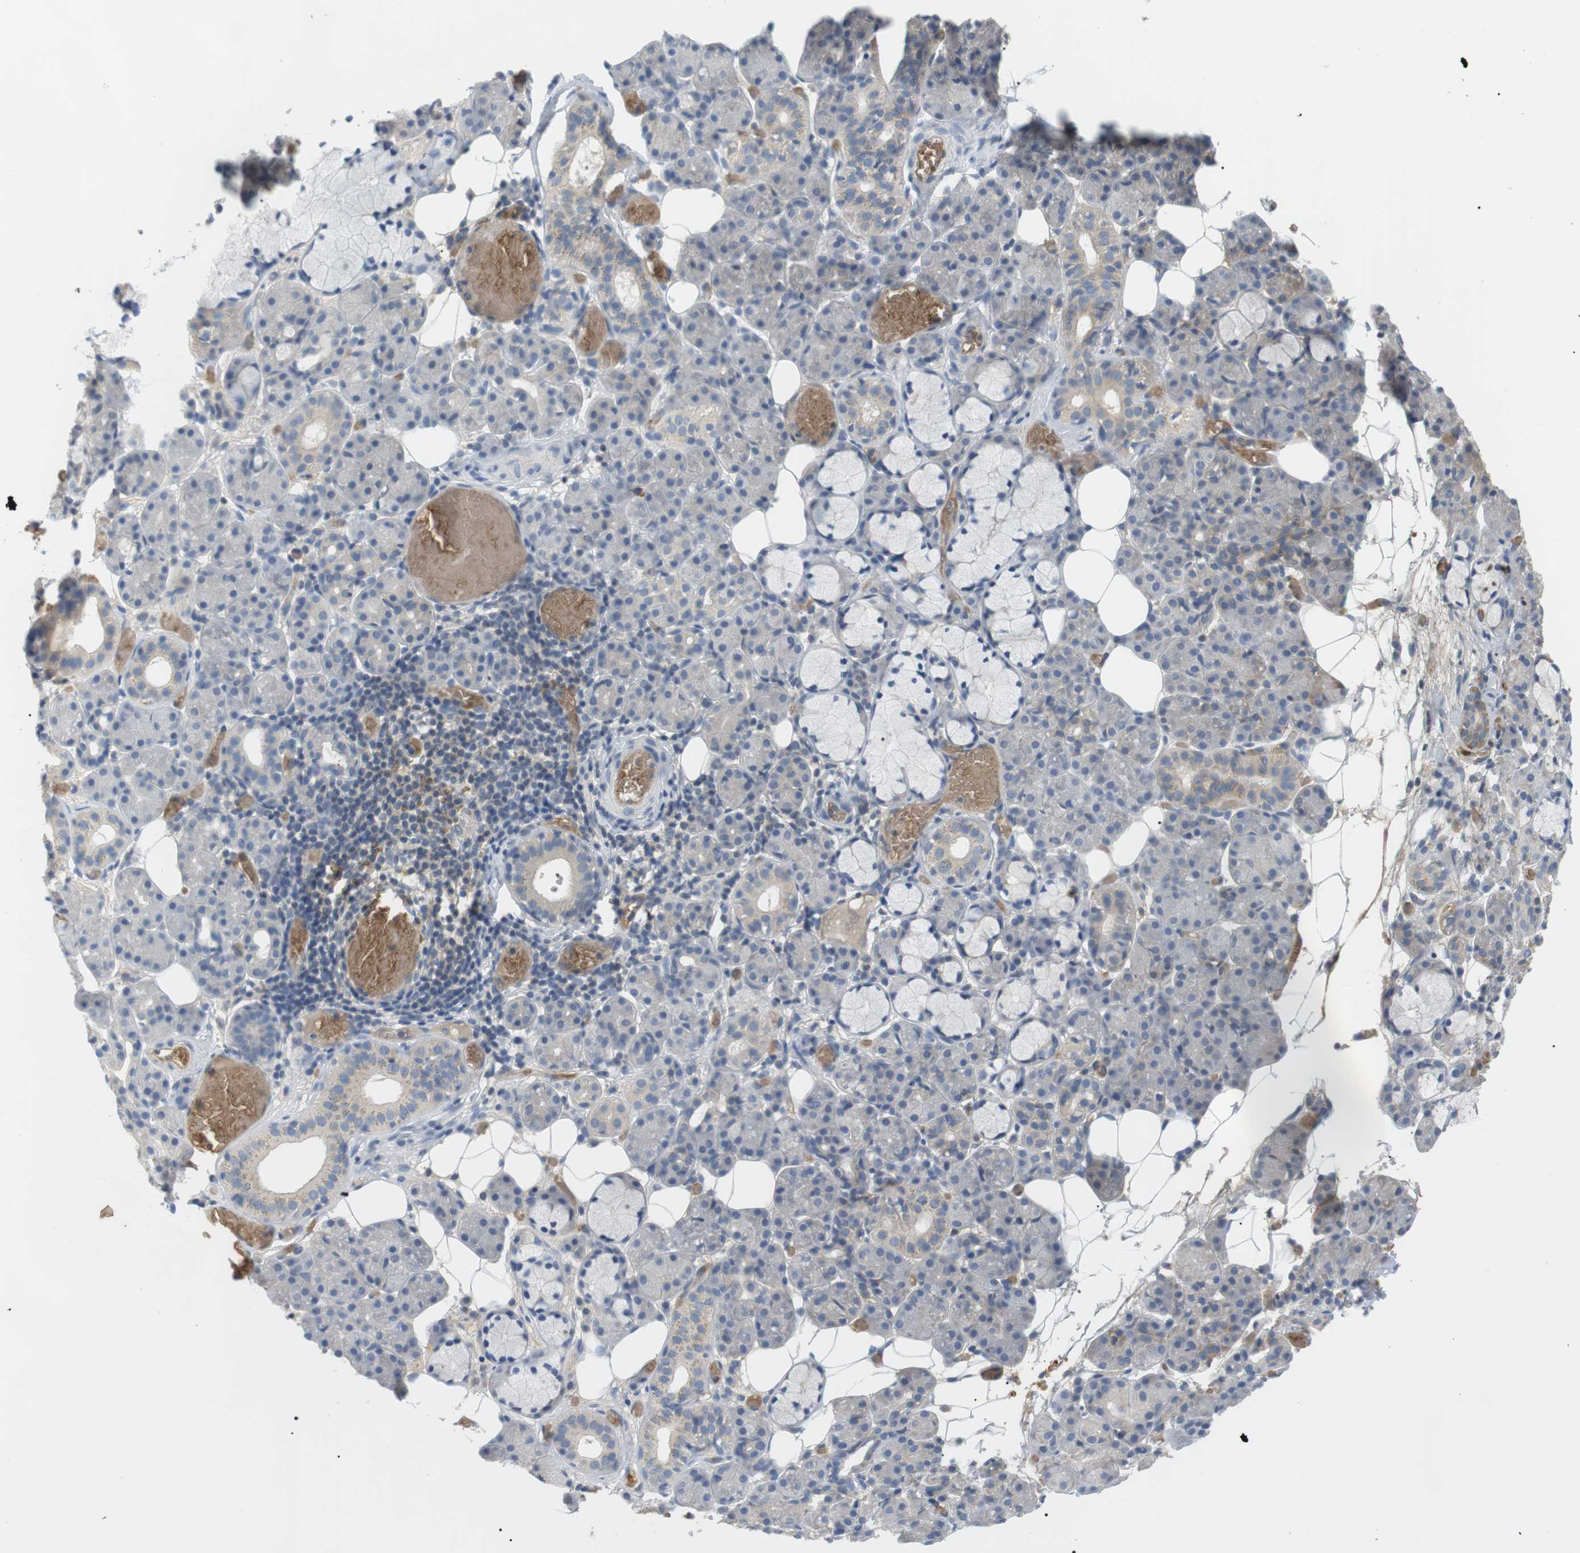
{"staining": {"intensity": "weak", "quantity": "<25%", "location": "cytoplasmic/membranous"}, "tissue": "salivary gland", "cell_type": "Glandular cells", "image_type": "normal", "snomed": [{"axis": "morphology", "description": "Normal tissue, NOS"}, {"axis": "topography", "description": "Salivary gland"}], "caption": "This micrograph is of benign salivary gland stained with immunohistochemistry (IHC) to label a protein in brown with the nuclei are counter-stained blue. There is no expression in glandular cells. (DAB immunohistochemistry with hematoxylin counter stain).", "gene": "ADCY10", "patient": {"sex": "male", "age": 63}}